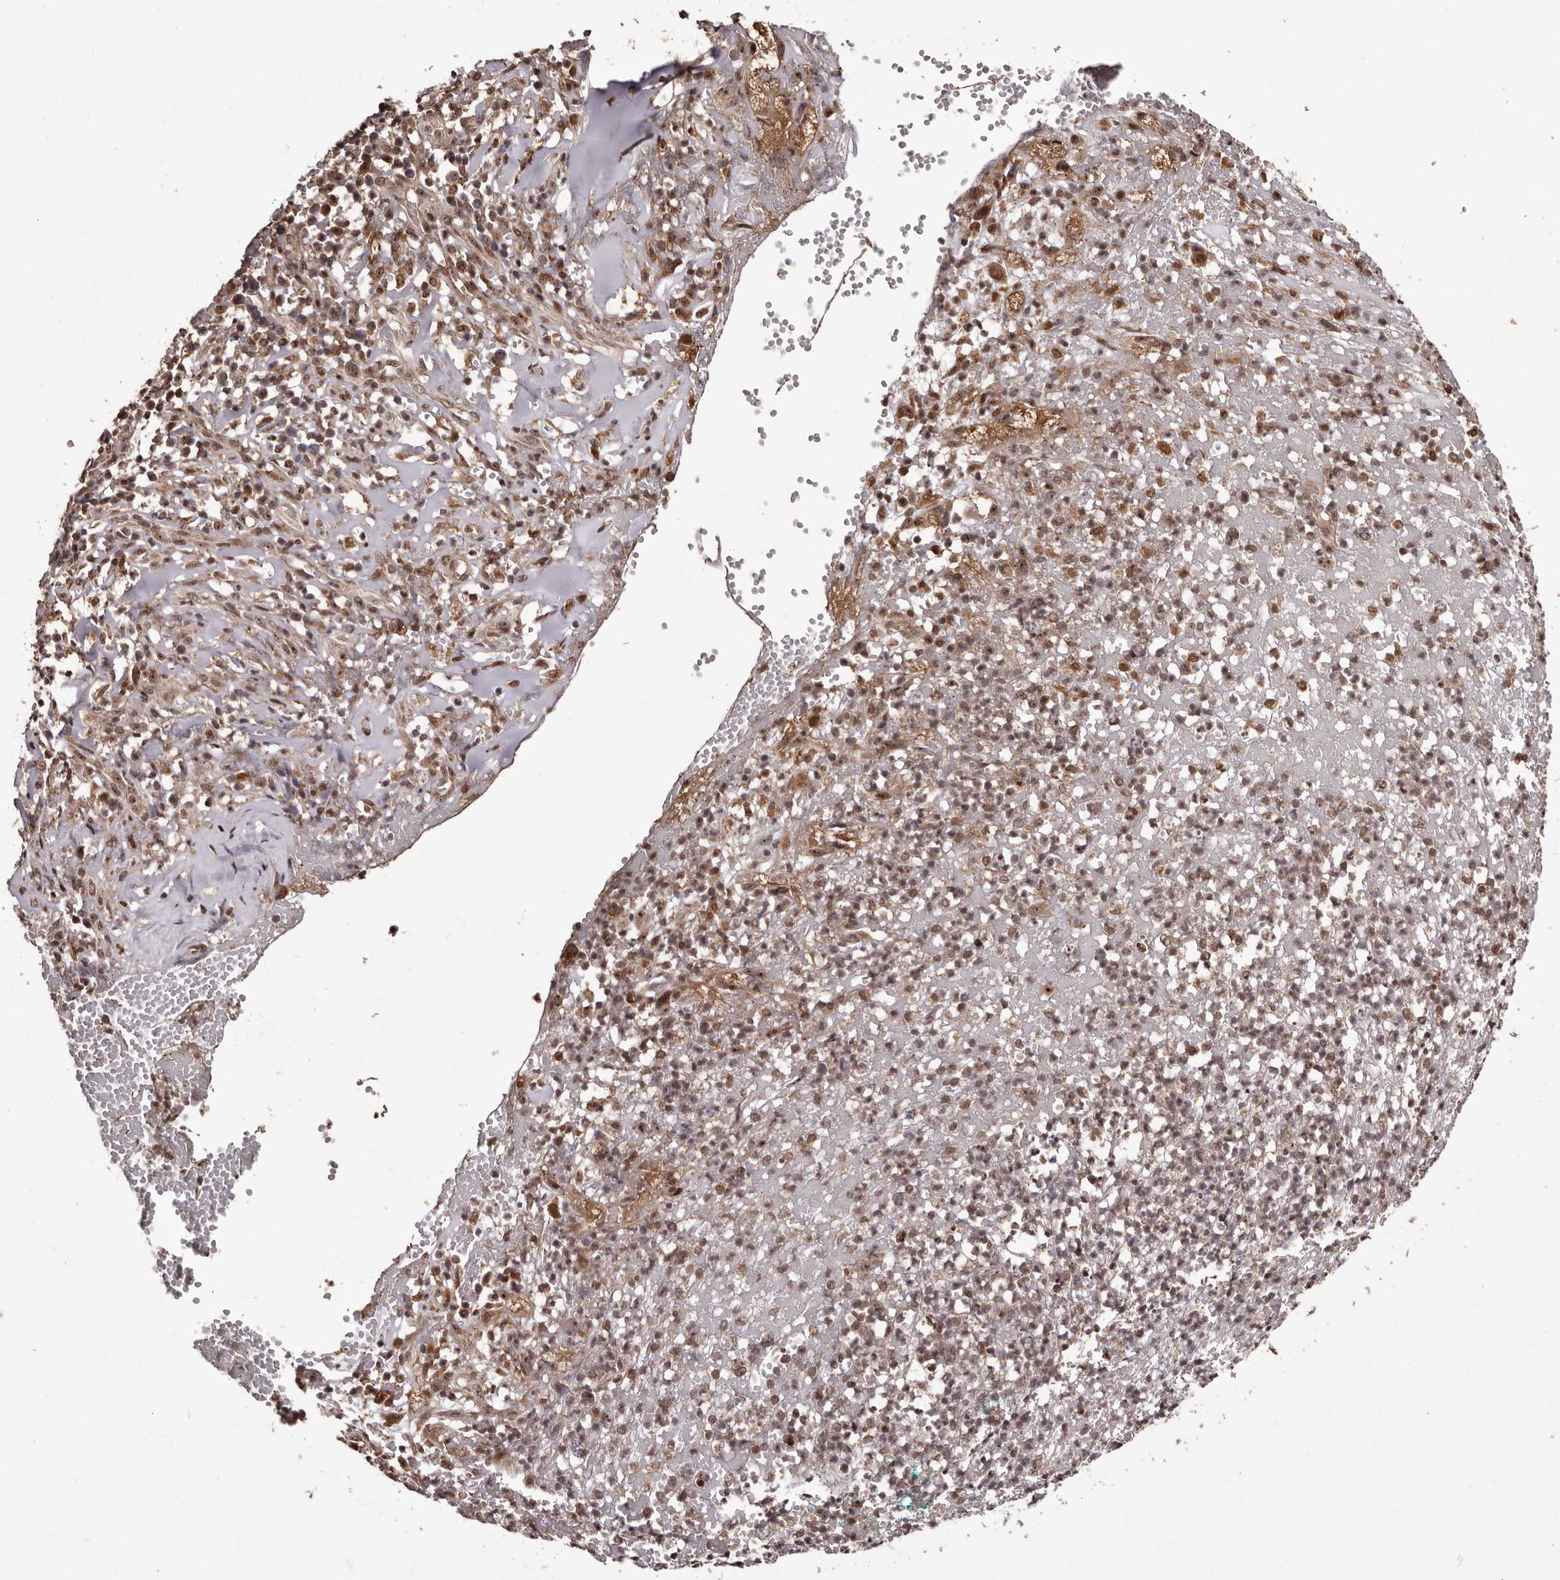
{"staining": {"intensity": "weak", "quantity": ">75%", "location": "cytoplasmic/membranous"}, "tissue": "adipose tissue", "cell_type": "Adipocytes", "image_type": "normal", "snomed": [{"axis": "morphology", "description": "Normal tissue, NOS"}, {"axis": "morphology", "description": "Basal cell carcinoma"}, {"axis": "topography", "description": "Cartilage tissue"}, {"axis": "topography", "description": "Nasopharynx"}, {"axis": "topography", "description": "Oral tissue"}], "caption": "Immunohistochemistry (IHC) of unremarkable human adipose tissue shows low levels of weak cytoplasmic/membranous expression in approximately >75% of adipocytes.", "gene": "ZCCHC7", "patient": {"sex": "female", "age": 77}}